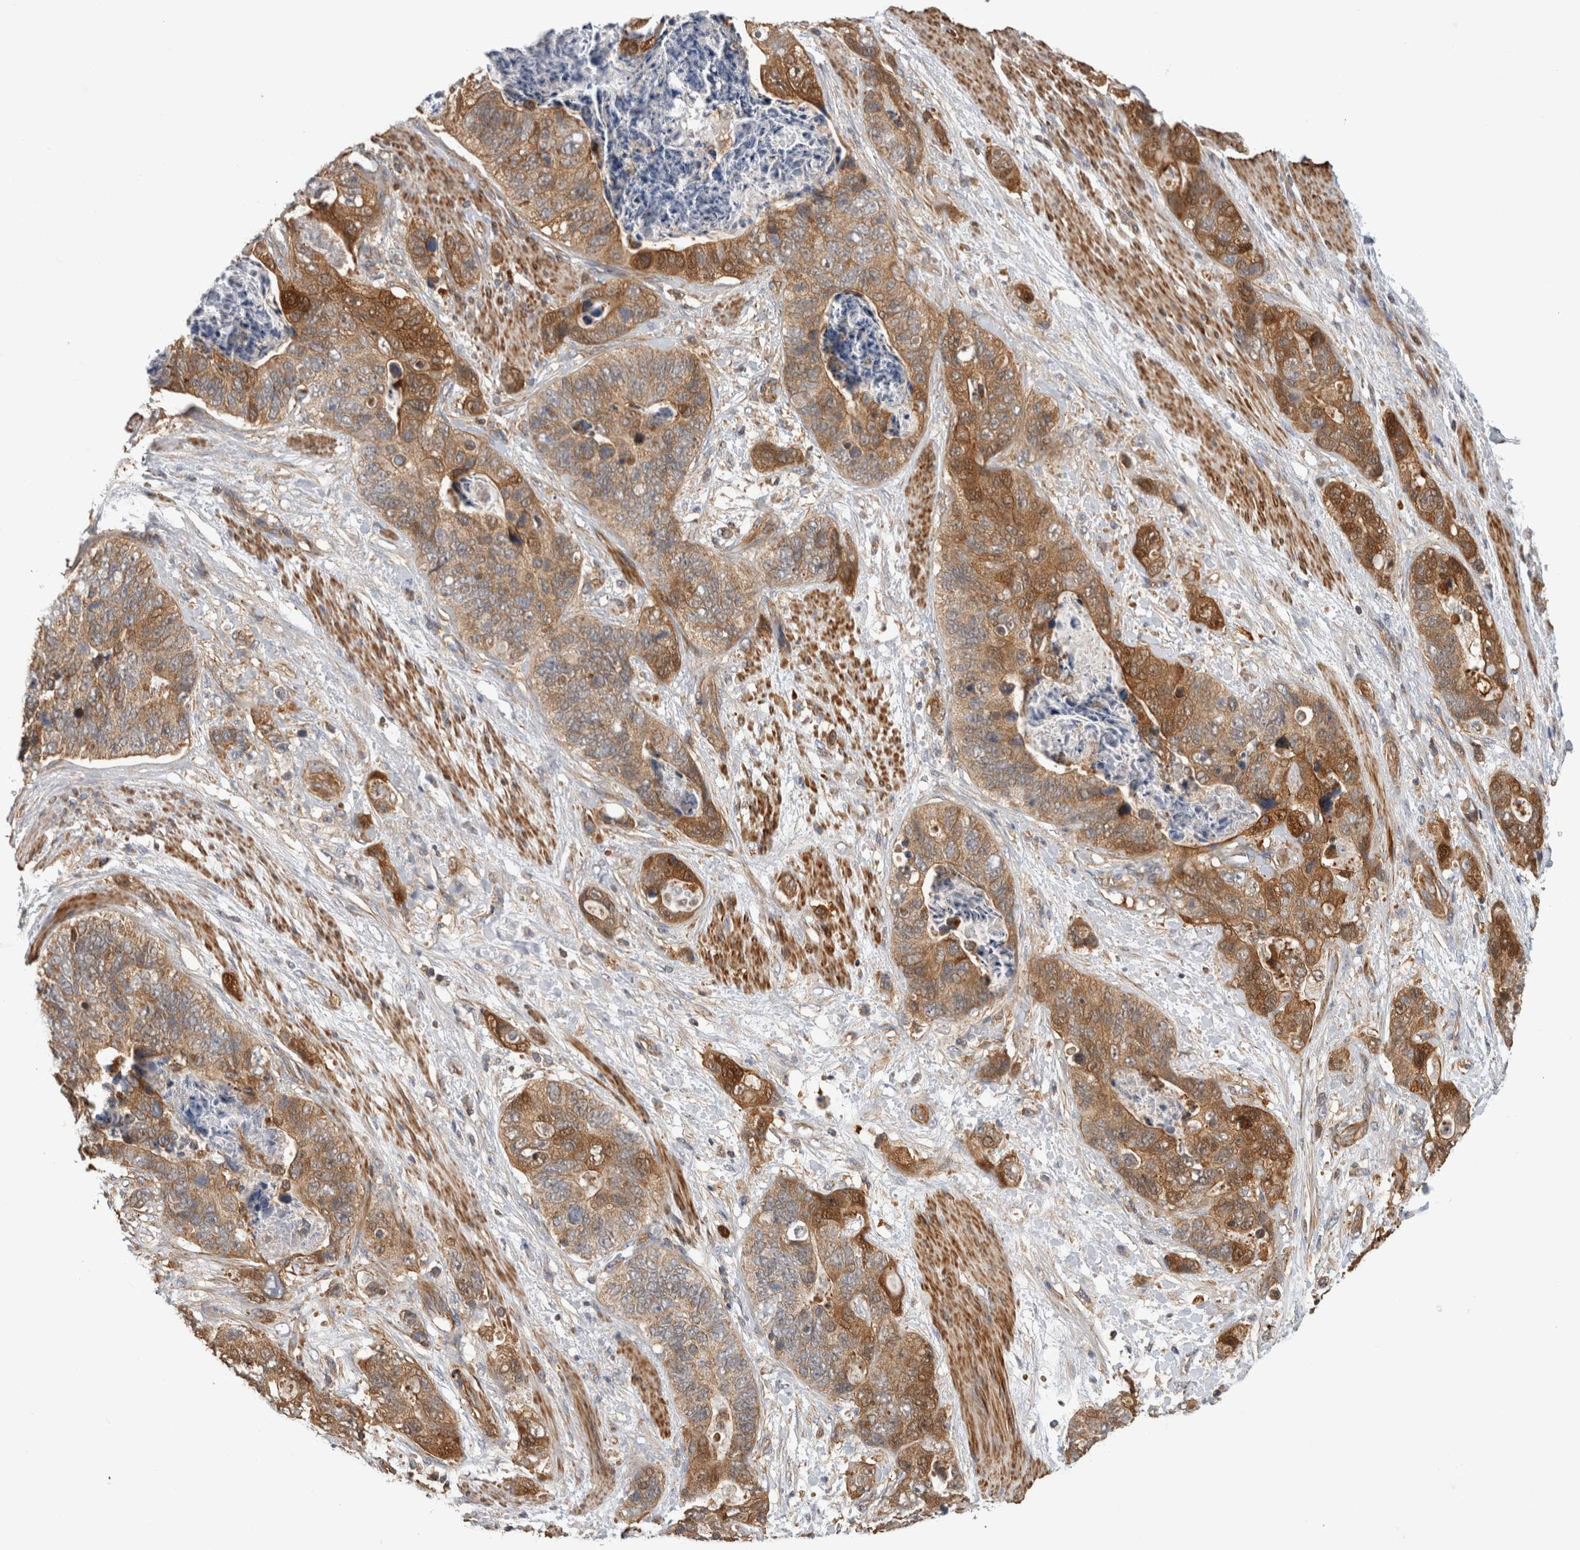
{"staining": {"intensity": "moderate", "quantity": ">75%", "location": "cytoplasmic/membranous"}, "tissue": "stomach cancer", "cell_type": "Tumor cells", "image_type": "cancer", "snomed": [{"axis": "morphology", "description": "Normal tissue, NOS"}, {"axis": "morphology", "description": "Adenocarcinoma, NOS"}, {"axis": "topography", "description": "Stomach"}], "caption": "Adenocarcinoma (stomach) stained with DAB (3,3'-diaminobenzidine) IHC demonstrates medium levels of moderate cytoplasmic/membranous staining in about >75% of tumor cells.", "gene": "SFXN2", "patient": {"sex": "female", "age": 89}}